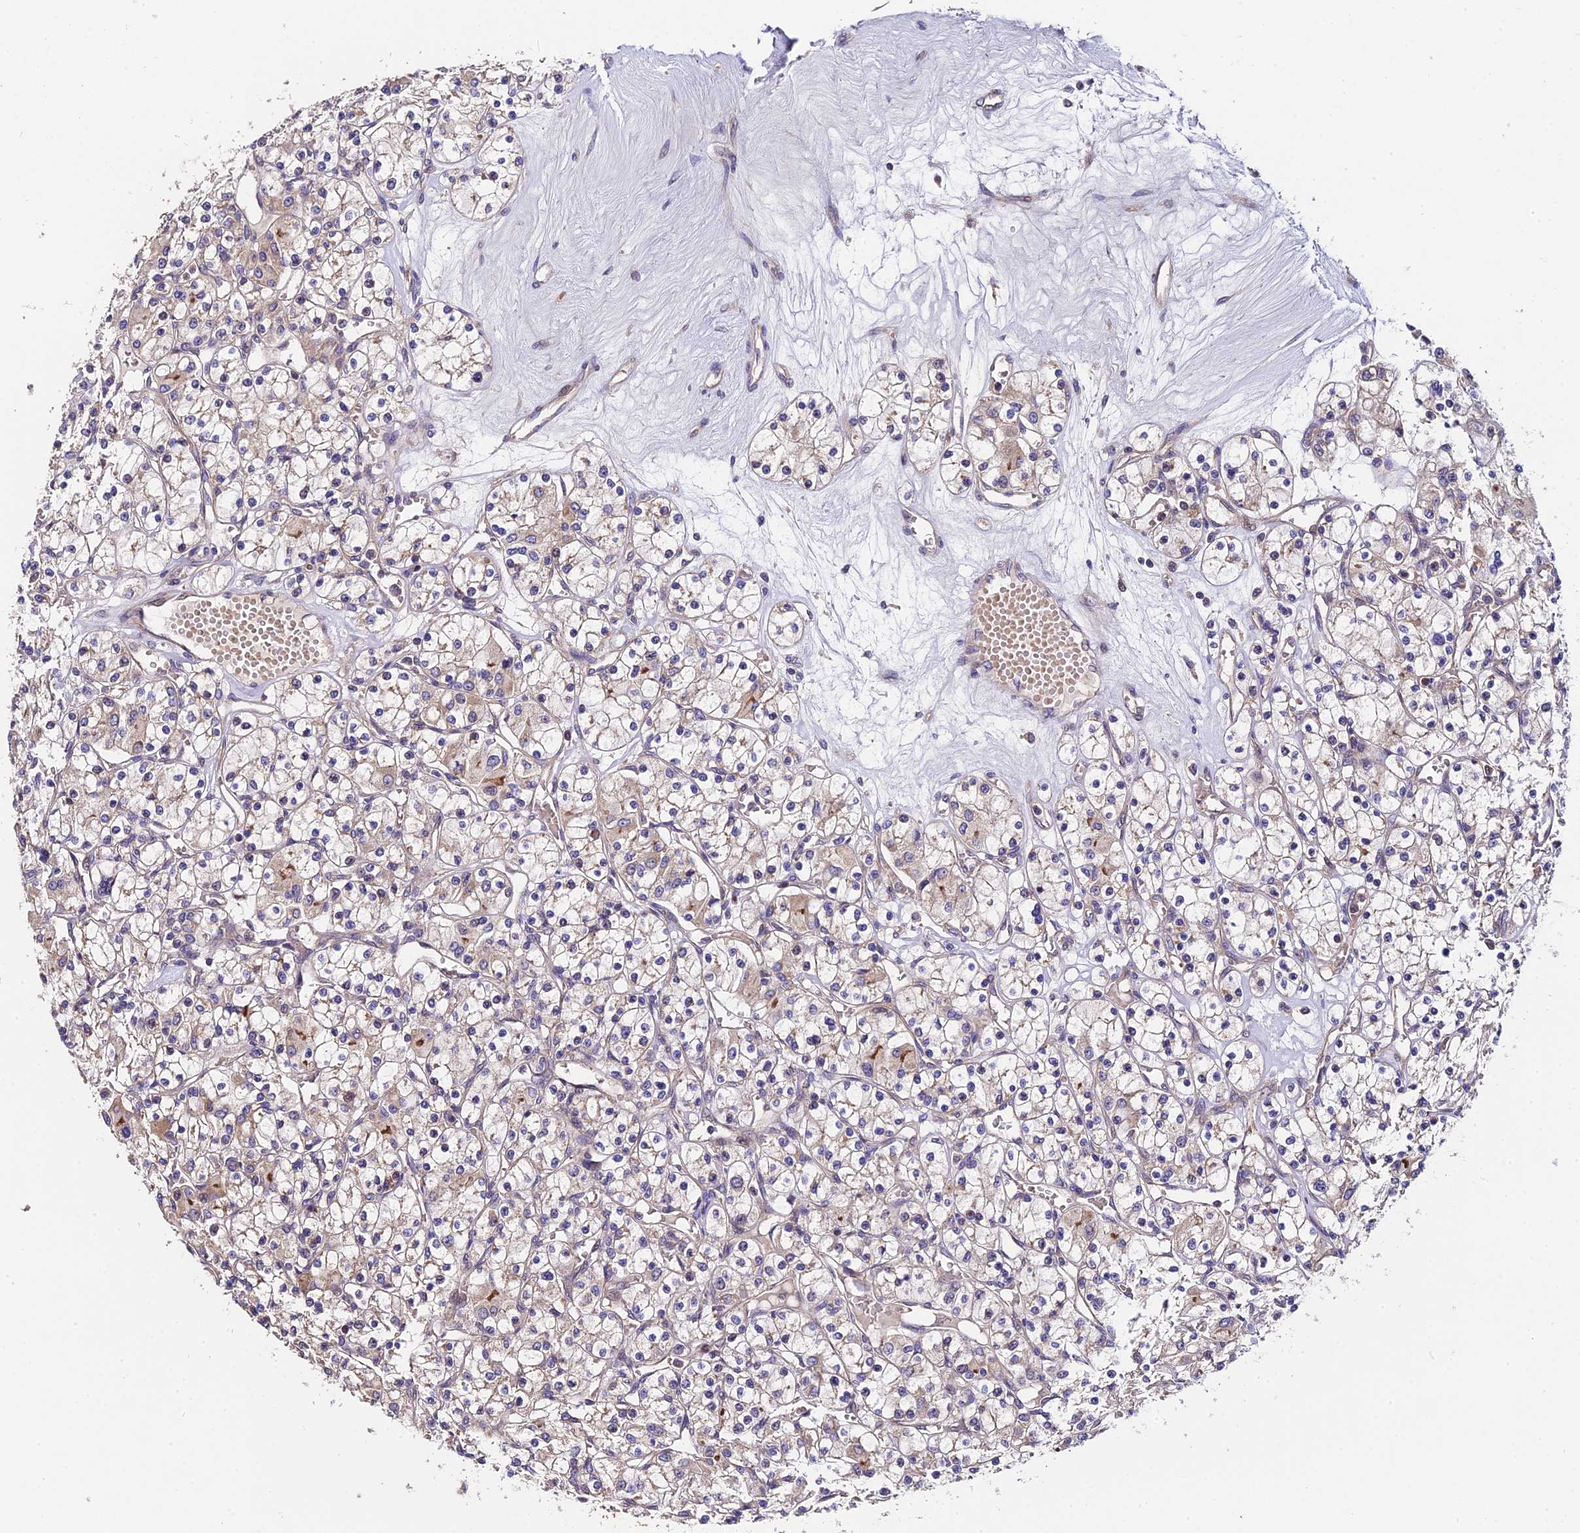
{"staining": {"intensity": "moderate", "quantity": "<25%", "location": "cytoplasmic/membranous"}, "tissue": "renal cancer", "cell_type": "Tumor cells", "image_type": "cancer", "snomed": [{"axis": "morphology", "description": "Adenocarcinoma, NOS"}, {"axis": "topography", "description": "Kidney"}], "caption": "Renal cancer (adenocarcinoma) was stained to show a protein in brown. There is low levels of moderate cytoplasmic/membranous expression in approximately <25% of tumor cells.", "gene": "TRMT1", "patient": {"sex": "female", "age": 59}}